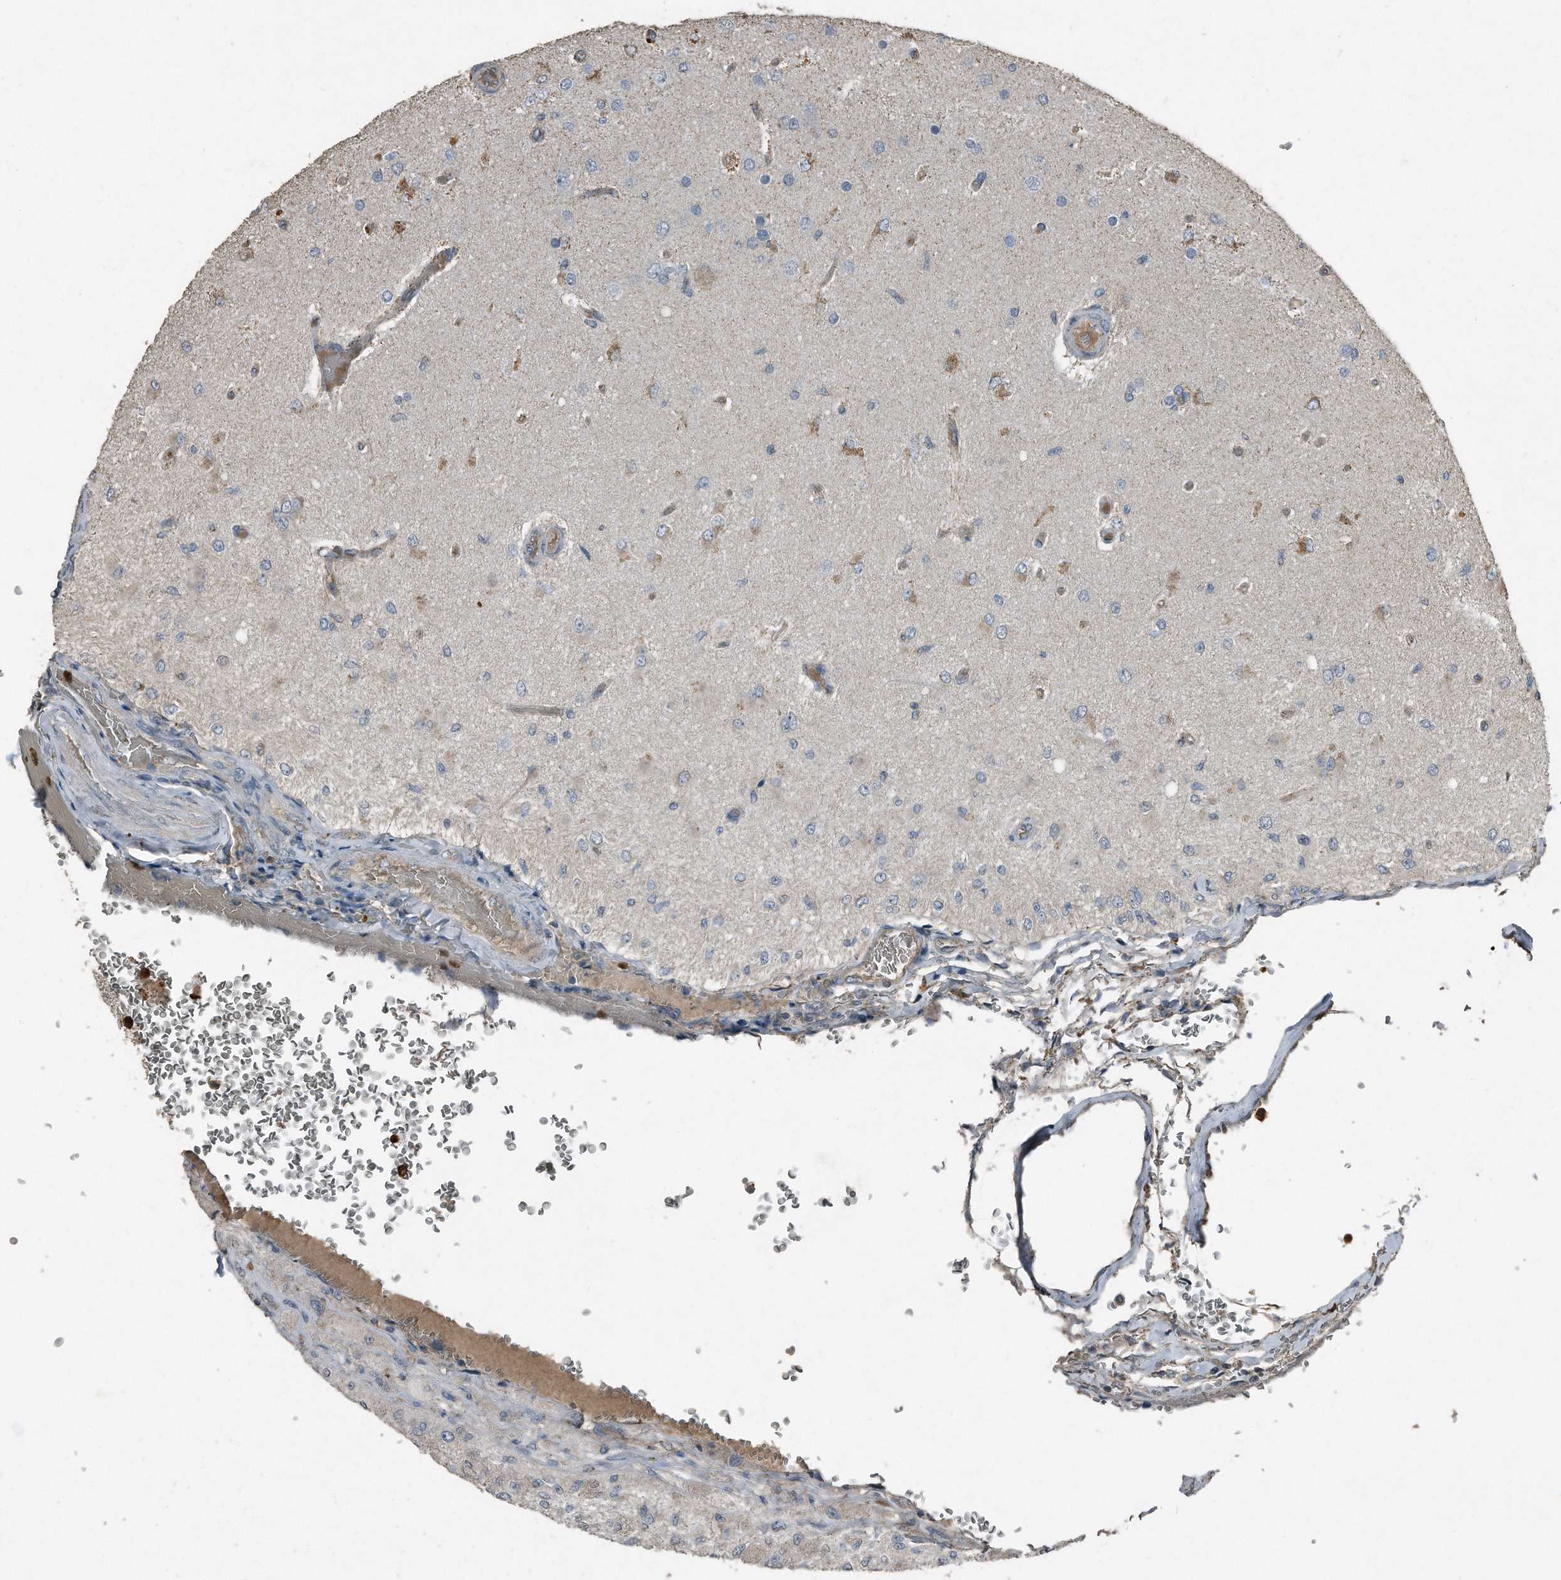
{"staining": {"intensity": "negative", "quantity": "none", "location": "none"}, "tissue": "glioma", "cell_type": "Tumor cells", "image_type": "cancer", "snomed": [{"axis": "morphology", "description": "Normal tissue, NOS"}, {"axis": "morphology", "description": "Glioma, malignant, High grade"}, {"axis": "topography", "description": "Cerebral cortex"}], "caption": "Glioma was stained to show a protein in brown. There is no significant positivity in tumor cells.", "gene": "C9", "patient": {"sex": "male", "age": 77}}